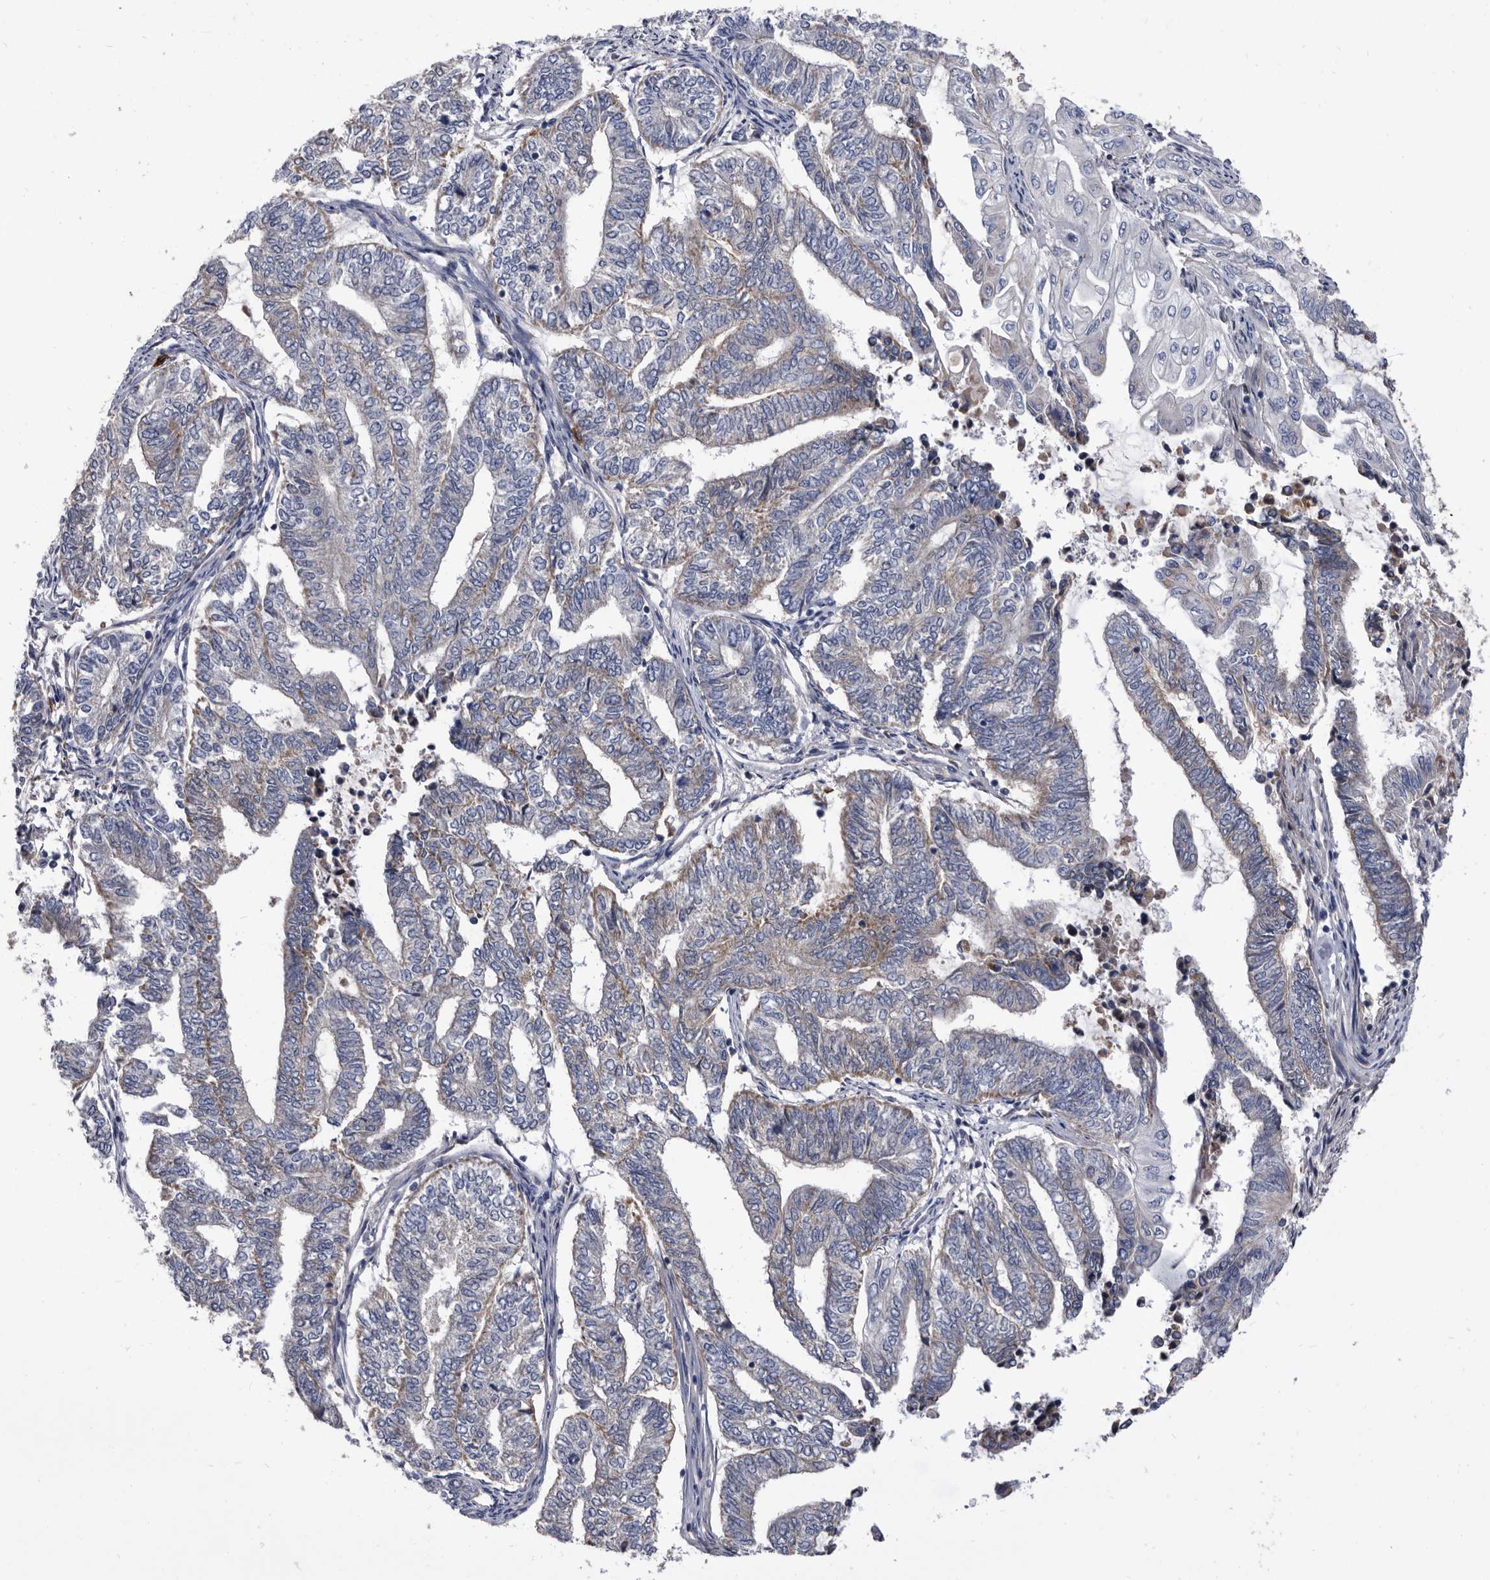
{"staining": {"intensity": "weak", "quantity": "<25%", "location": "cytoplasmic/membranous"}, "tissue": "endometrial cancer", "cell_type": "Tumor cells", "image_type": "cancer", "snomed": [{"axis": "morphology", "description": "Adenocarcinoma, NOS"}, {"axis": "topography", "description": "Uterus"}, {"axis": "topography", "description": "Endometrium"}], "caption": "The photomicrograph displays no staining of tumor cells in endometrial cancer (adenocarcinoma). (DAB (3,3'-diaminobenzidine) immunohistochemistry with hematoxylin counter stain).", "gene": "DTNBP1", "patient": {"sex": "female", "age": 70}}